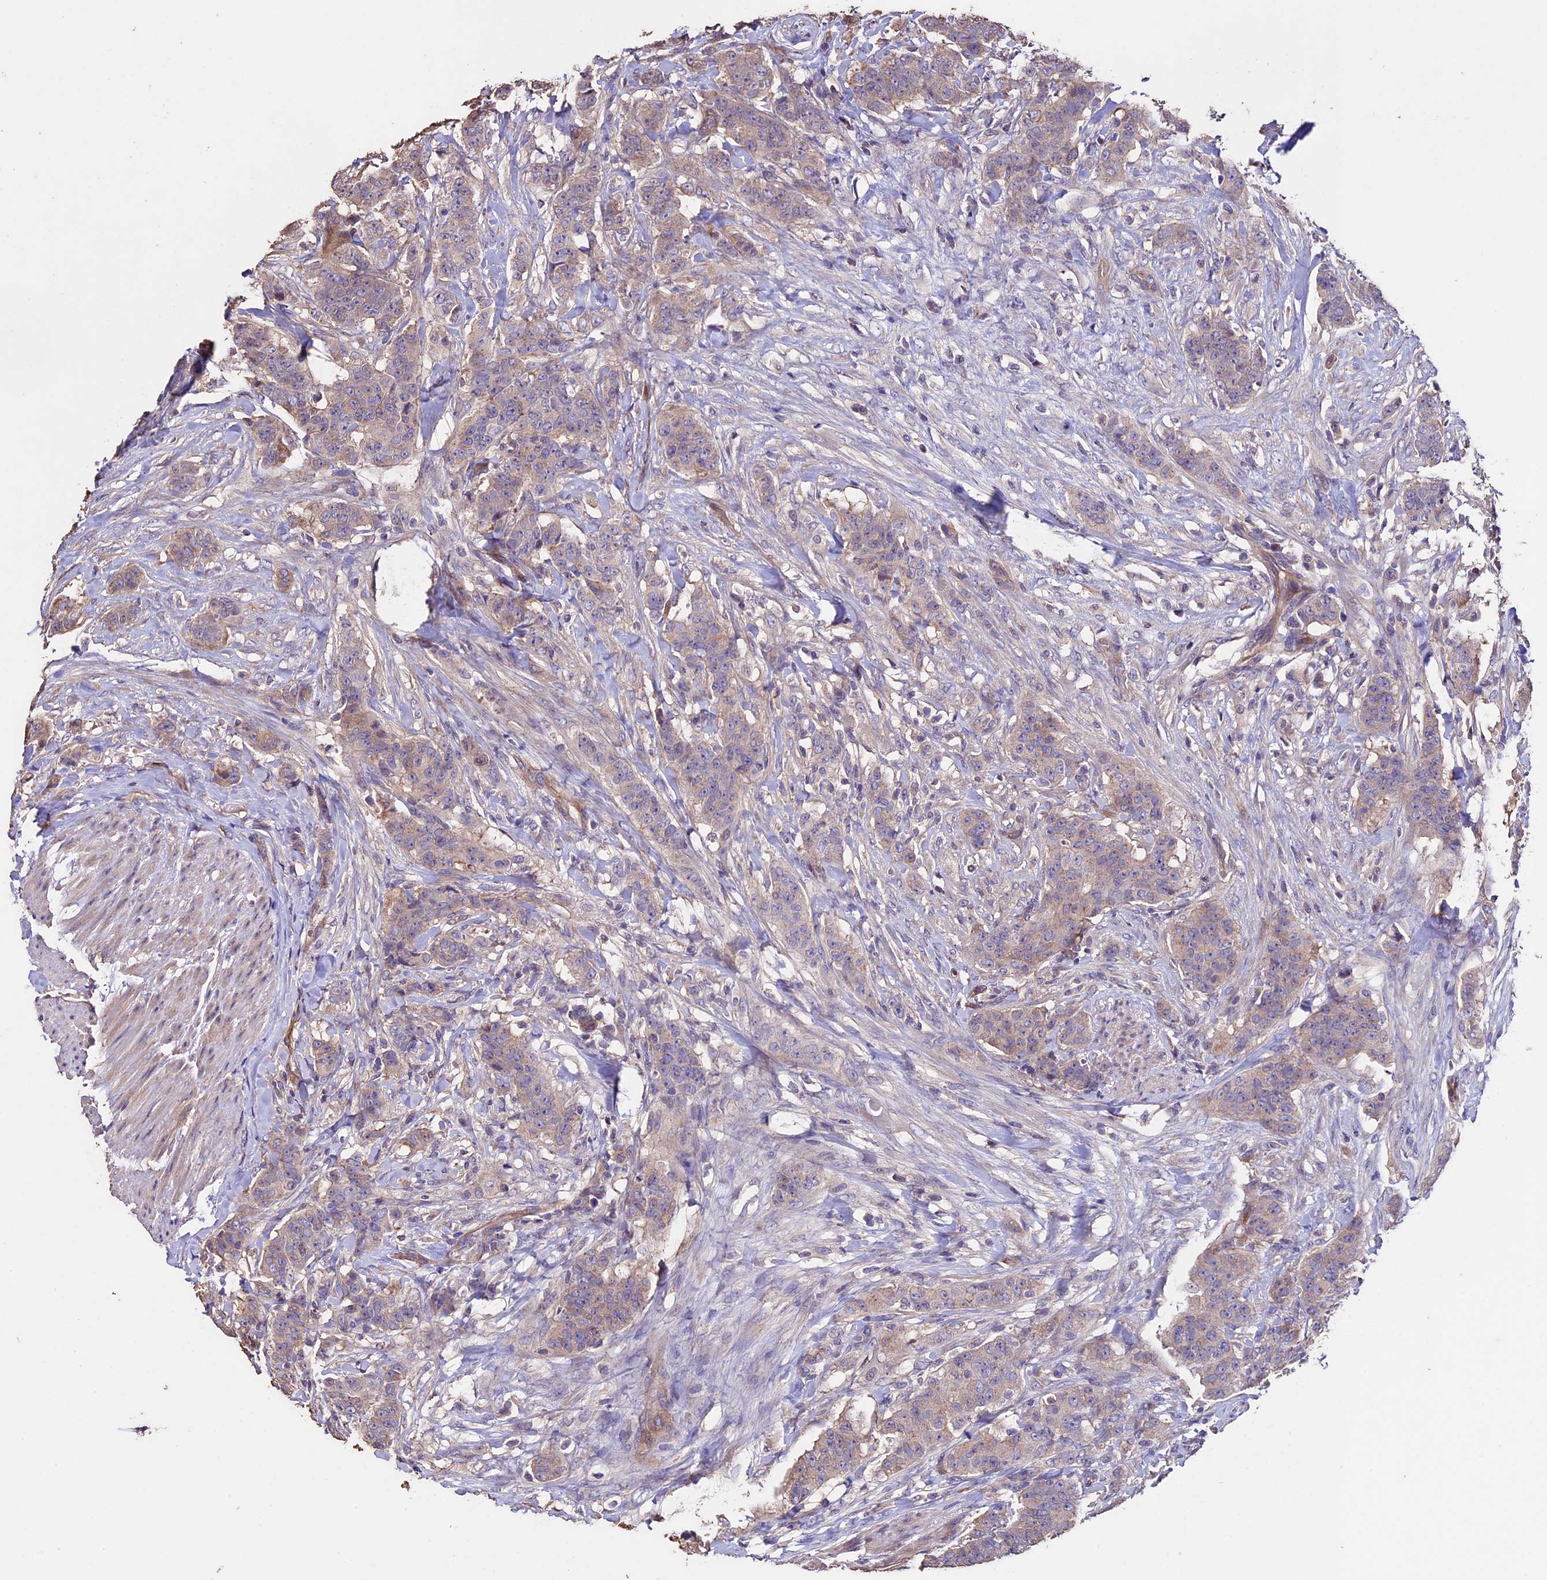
{"staining": {"intensity": "weak", "quantity": "25%-75%", "location": "cytoplasmic/membranous"}, "tissue": "breast cancer", "cell_type": "Tumor cells", "image_type": "cancer", "snomed": [{"axis": "morphology", "description": "Duct carcinoma"}, {"axis": "topography", "description": "Breast"}], "caption": "Human breast intraductal carcinoma stained with a brown dye exhibits weak cytoplasmic/membranous positive expression in approximately 25%-75% of tumor cells.", "gene": "USB1", "patient": {"sex": "female", "age": 40}}